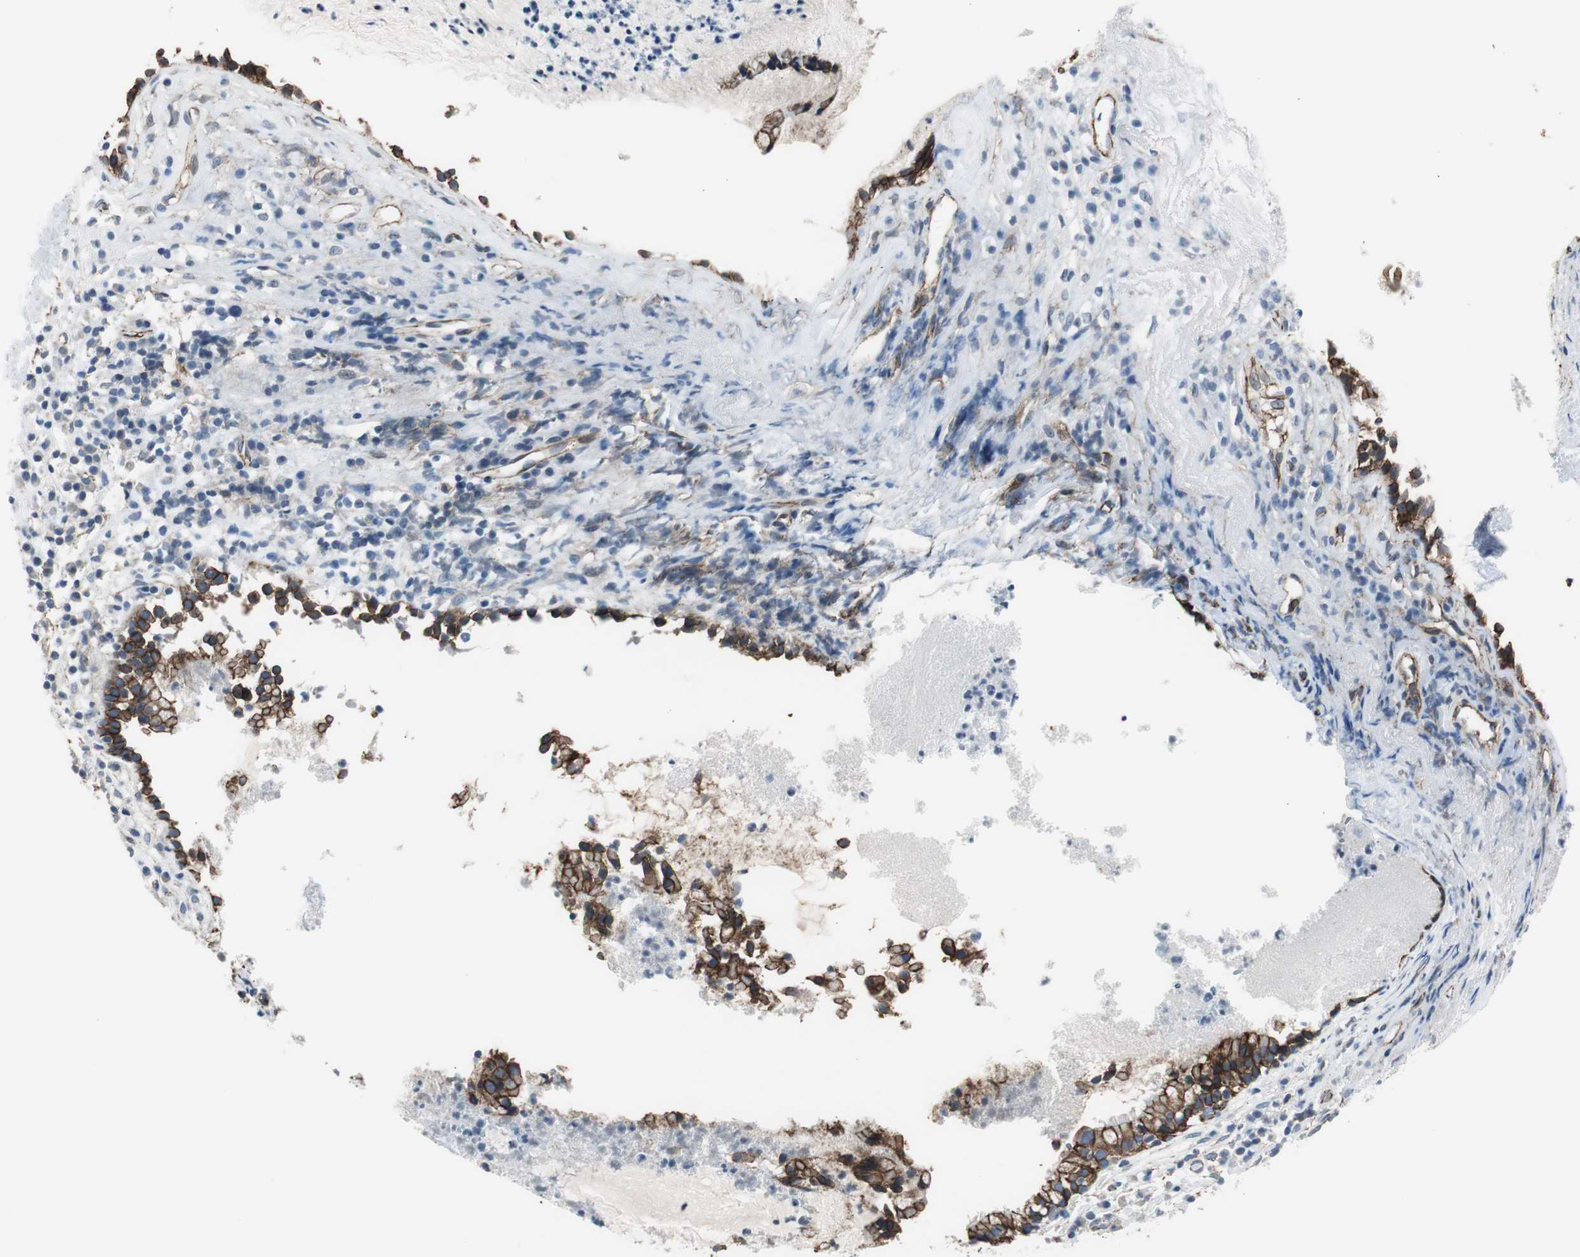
{"staining": {"intensity": "strong", "quantity": ">75%", "location": "cytoplasmic/membranous"}, "tissue": "nasopharynx", "cell_type": "Respiratory epithelial cells", "image_type": "normal", "snomed": [{"axis": "morphology", "description": "Normal tissue, NOS"}, {"axis": "topography", "description": "Nasopharynx"}], "caption": "IHC micrograph of normal nasopharynx stained for a protein (brown), which exhibits high levels of strong cytoplasmic/membranous positivity in about >75% of respiratory epithelial cells.", "gene": "STXBP4", "patient": {"sex": "male", "age": 21}}